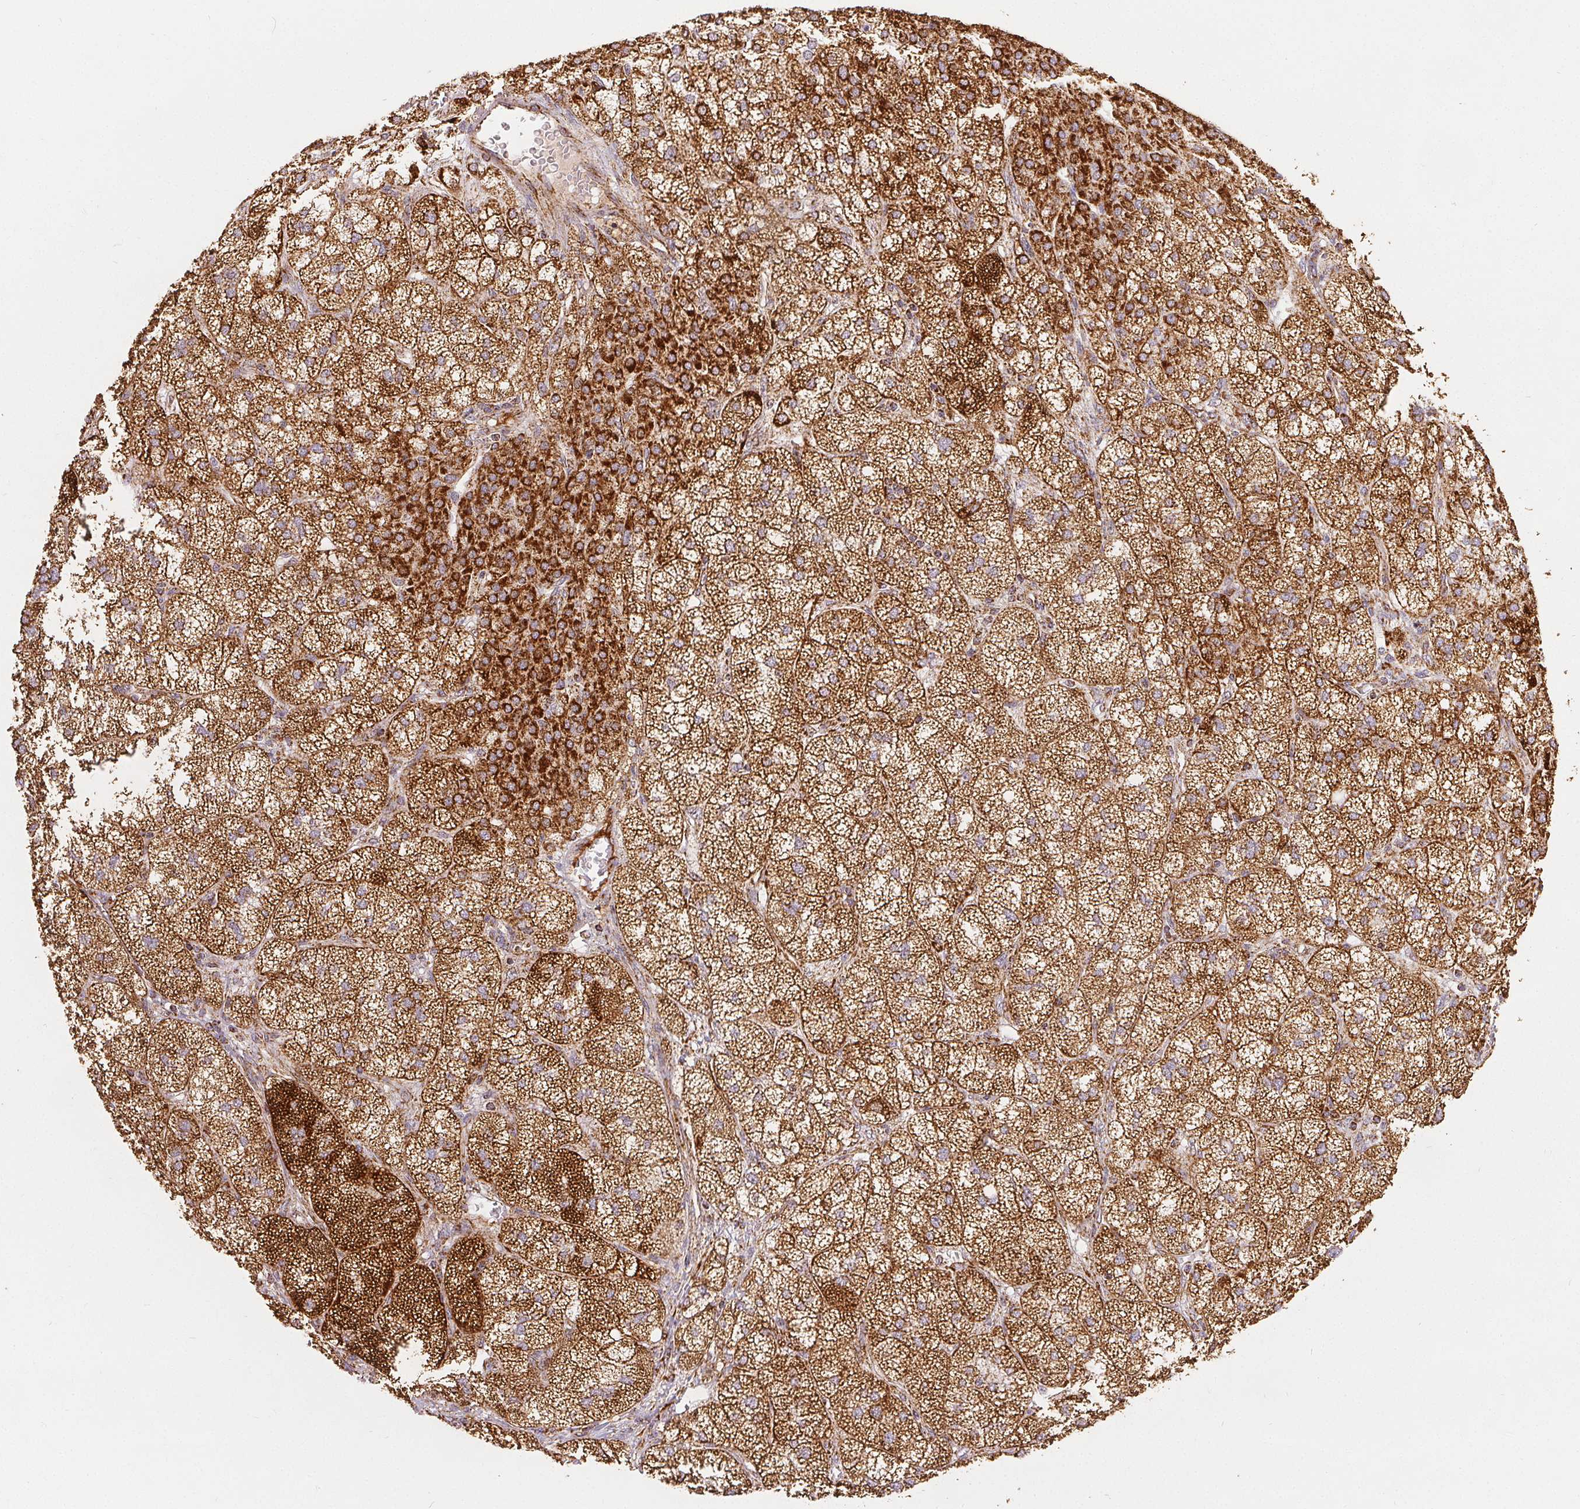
{"staining": {"intensity": "strong", "quantity": ">75%", "location": "cytoplasmic/membranous"}, "tissue": "adrenal gland", "cell_type": "Glandular cells", "image_type": "normal", "snomed": [{"axis": "morphology", "description": "Normal tissue, NOS"}, {"axis": "topography", "description": "Adrenal gland"}], "caption": "Immunohistochemical staining of benign human adrenal gland displays high levels of strong cytoplasmic/membranous staining in approximately >75% of glandular cells.", "gene": "SDHB", "patient": {"sex": "female", "age": 60}}